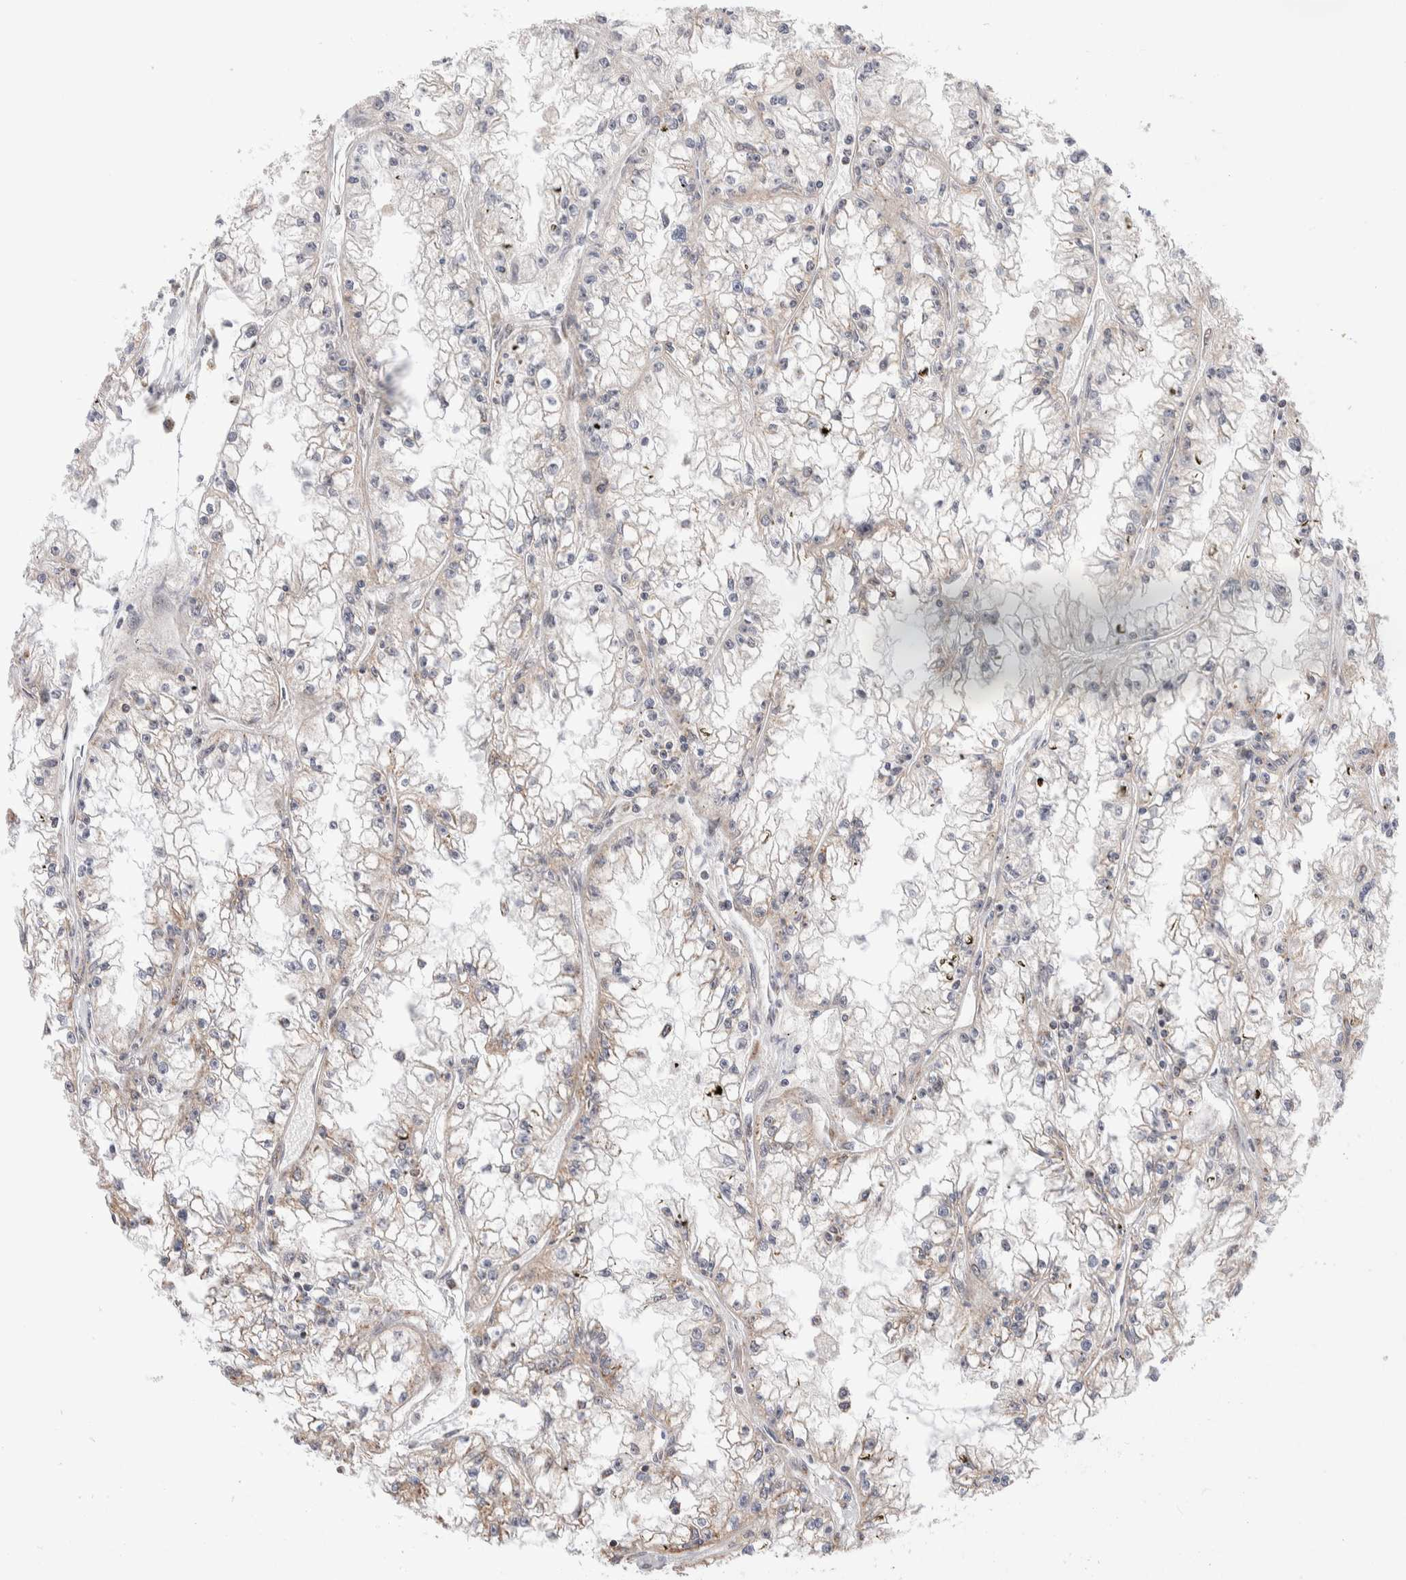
{"staining": {"intensity": "weak", "quantity": "<25%", "location": "cytoplasmic/membranous"}, "tissue": "renal cancer", "cell_type": "Tumor cells", "image_type": "cancer", "snomed": [{"axis": "morphology", "description": "Adenocarcinoma, NOS"}, {"axis": "topography", "description": "Kidney"}], "caption": "DAB (3,3'-diaminobenzidine) immunohistochemical staining of human adenocarcinoma (renal) reveals no significant expression in tumor cells.", "gene": "ZNF695", "patient": {"sex": "male", "age": 56}}